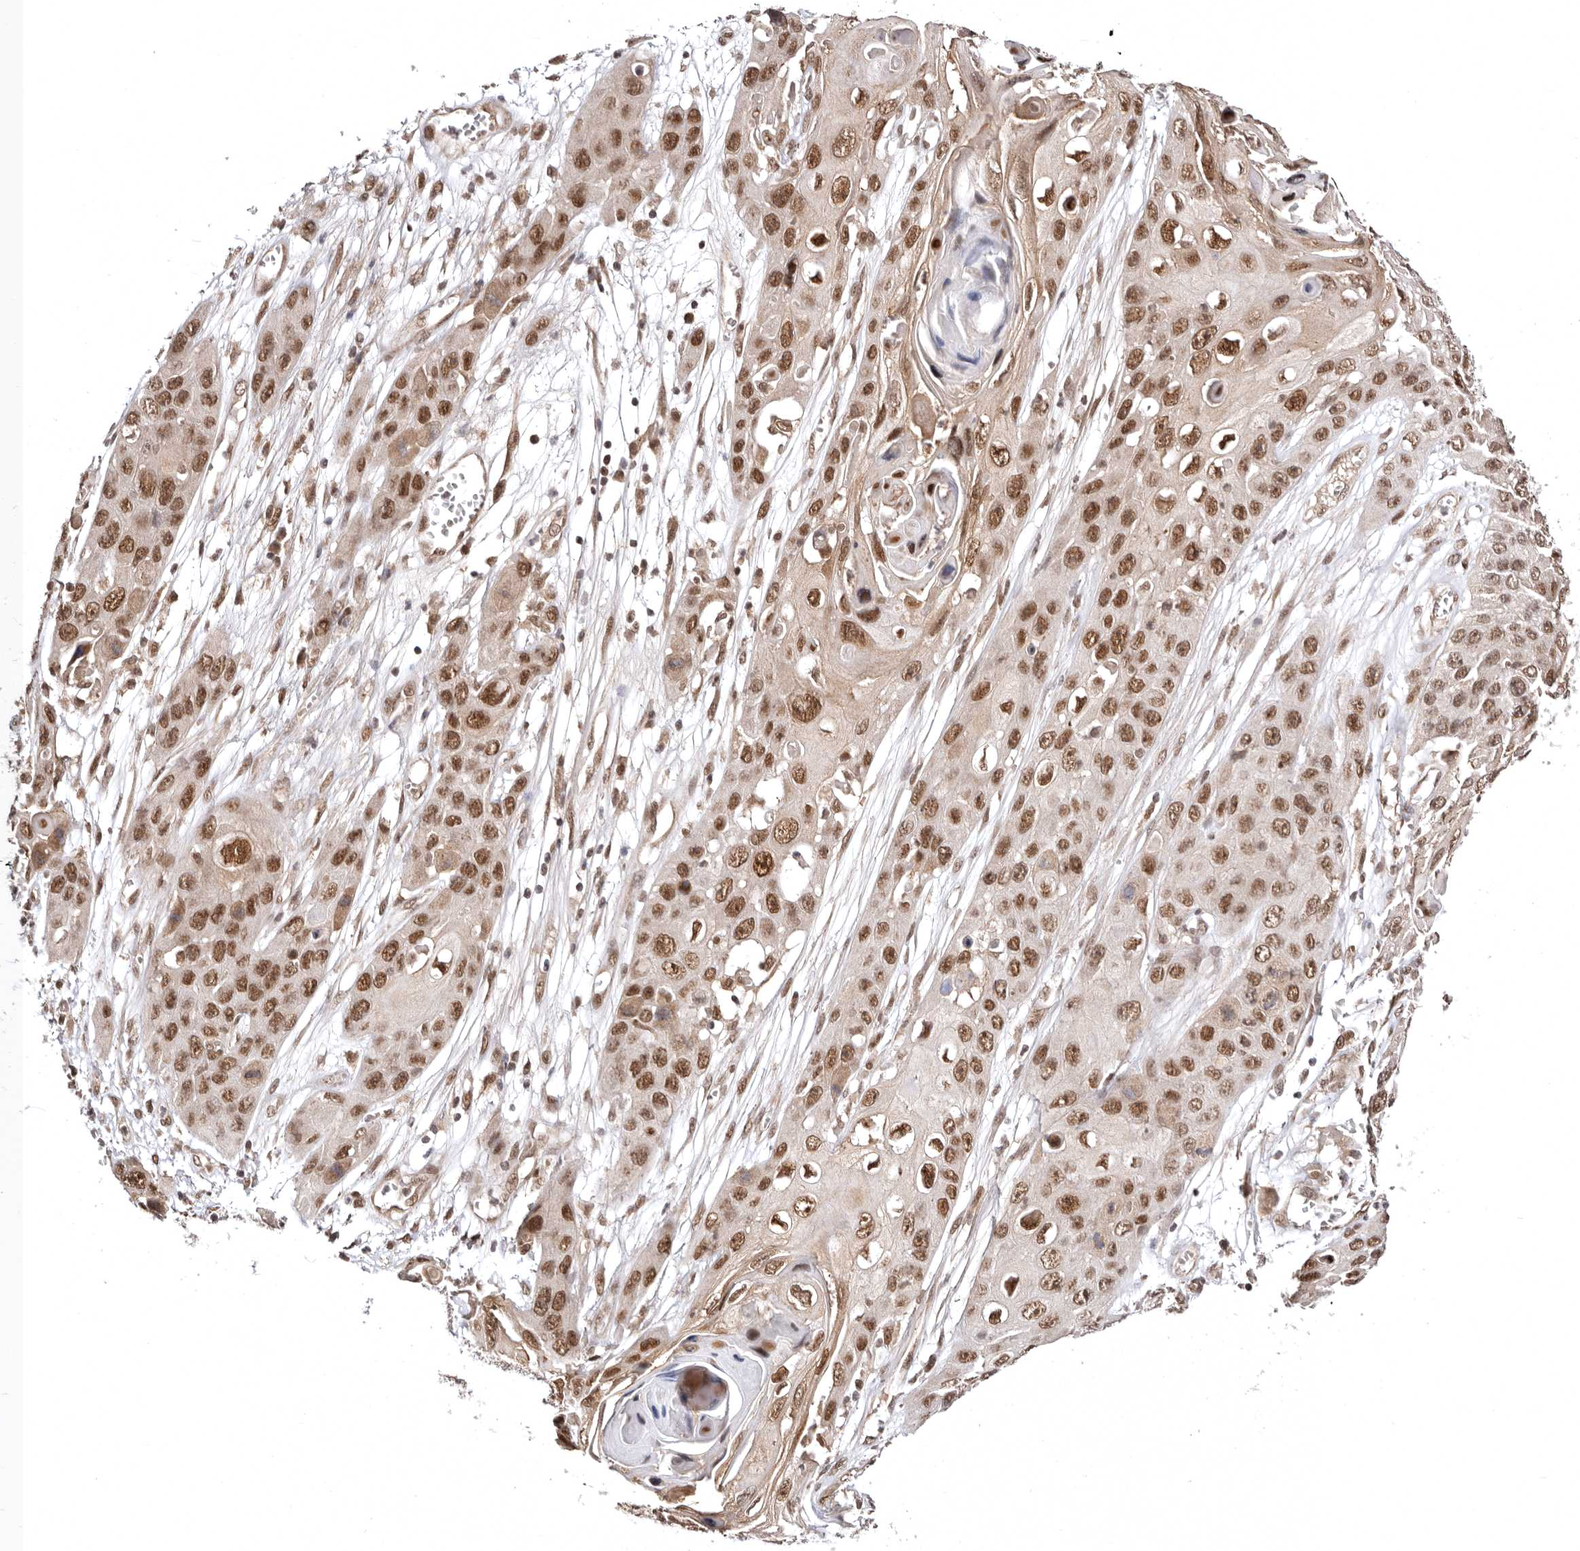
{"staining": {"intensity": "moderate", "quantity": ">75%", "location": "nuclear"}, "tissue": "skin cancer", "cell_type": "Tumor cells", "image_type": "cancer", "snomed": [{"axis": "morphology", "description": "Squamous cell carcinoma, NOS"}, {"axis": "topography", "description": "Skin"}], "caption": "Skin cancer was stained to show a protein in brown. There is medium levels of moderate nuclear staining in about >75% of tumor cells.", "gene": "MED8", "patient": {"sex": "male", "age": 55}}